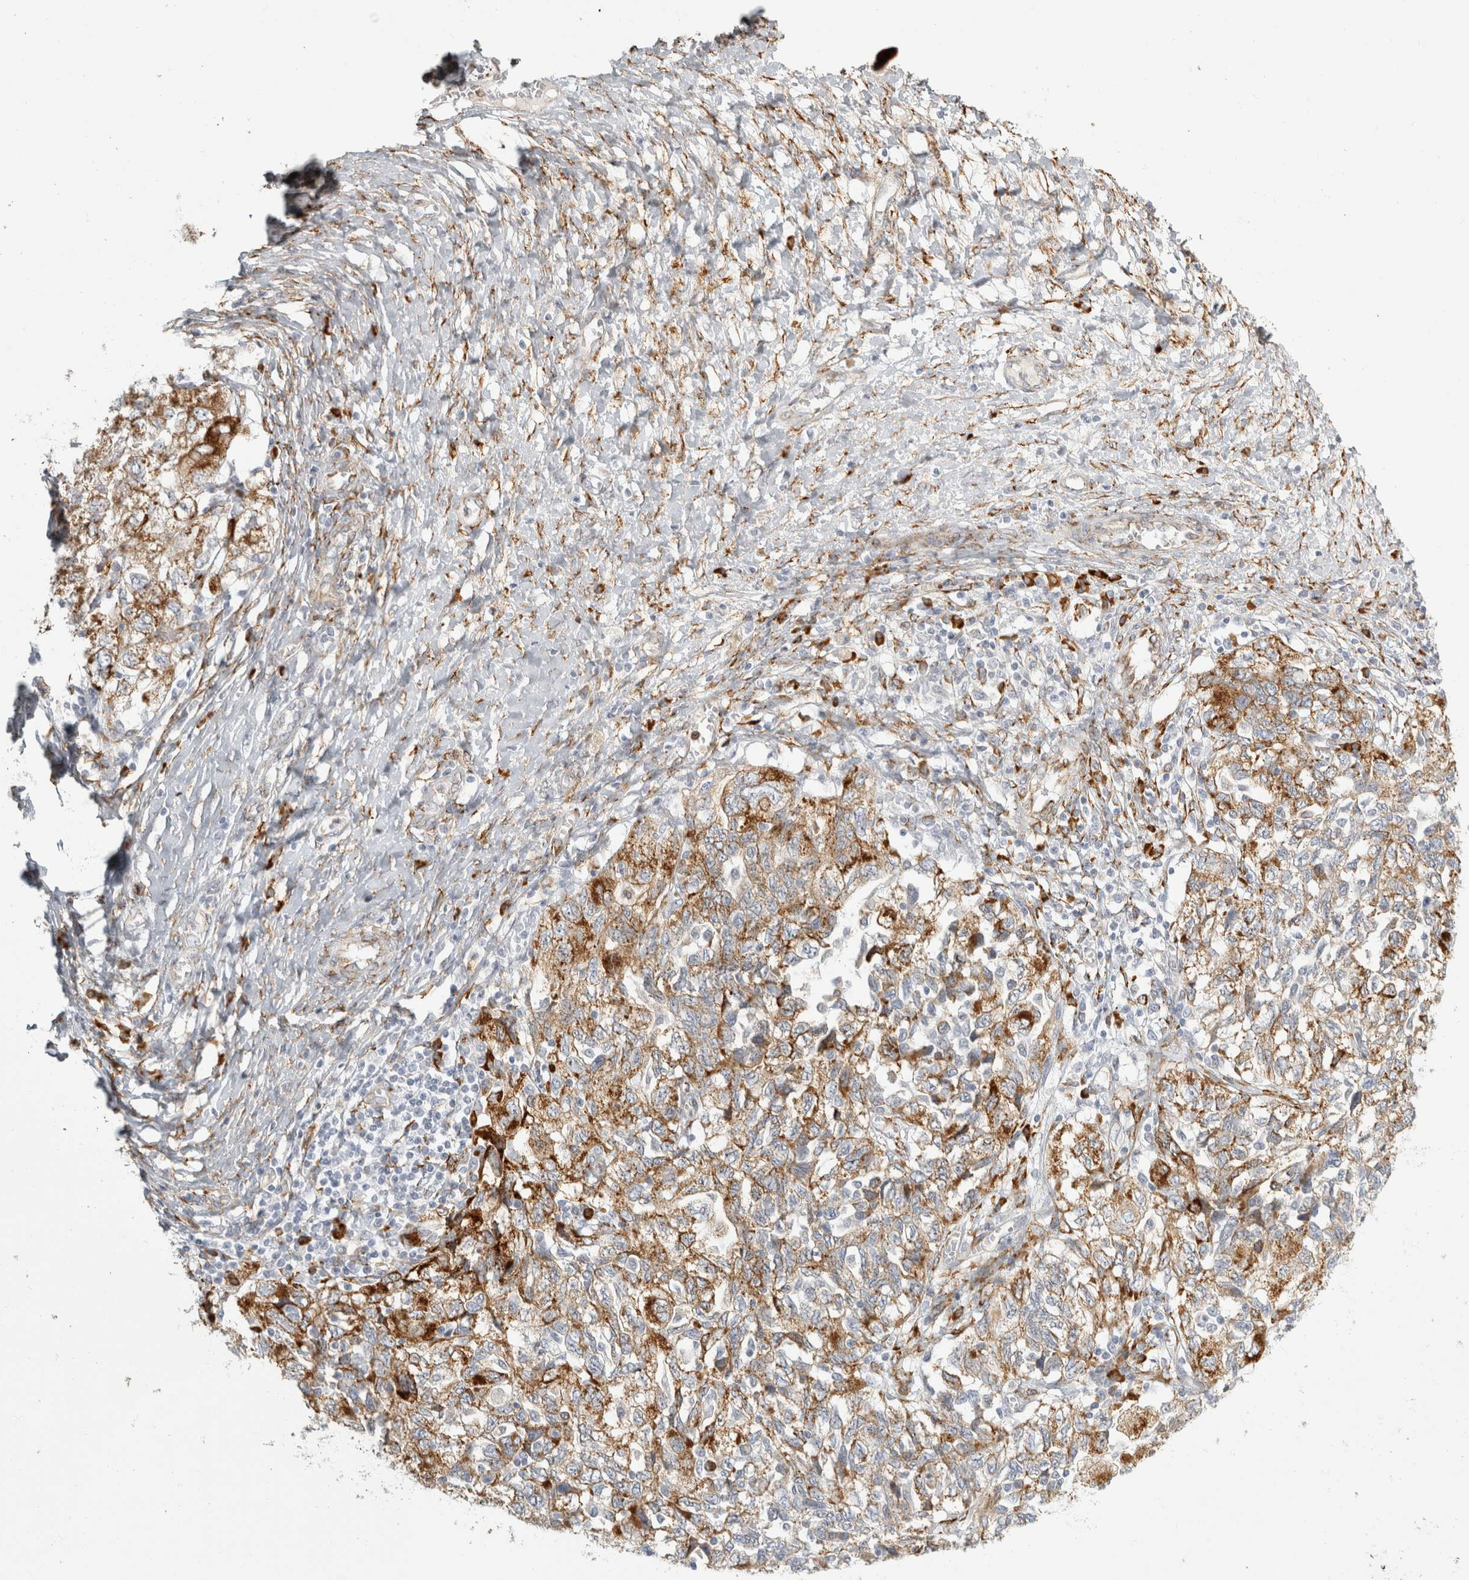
{"staining": {"intensity": "moderate", "quantity": ">75%", "location": "cytoplasmic/membranous"}, "tissue": "ovarian cancer", "cell_type": "Tumor cells", "image_type": "cancer", "snomed": [{"axis": "morphology", "description": "Carcinoma, NOS"}, {"axis": "morphology", "description": "Cystadenocarcinoma, serous, NOS"}, {"axis": "topography", "description": "Ovary"}], "caption": "A photomicrograph of human ovarian cancer stained for a protein exhibits moderate cytoplasmic/membranous brown staining in tumor cells.", "gene": "OSTN", "patient": {"sex": "female", "age": 69}}